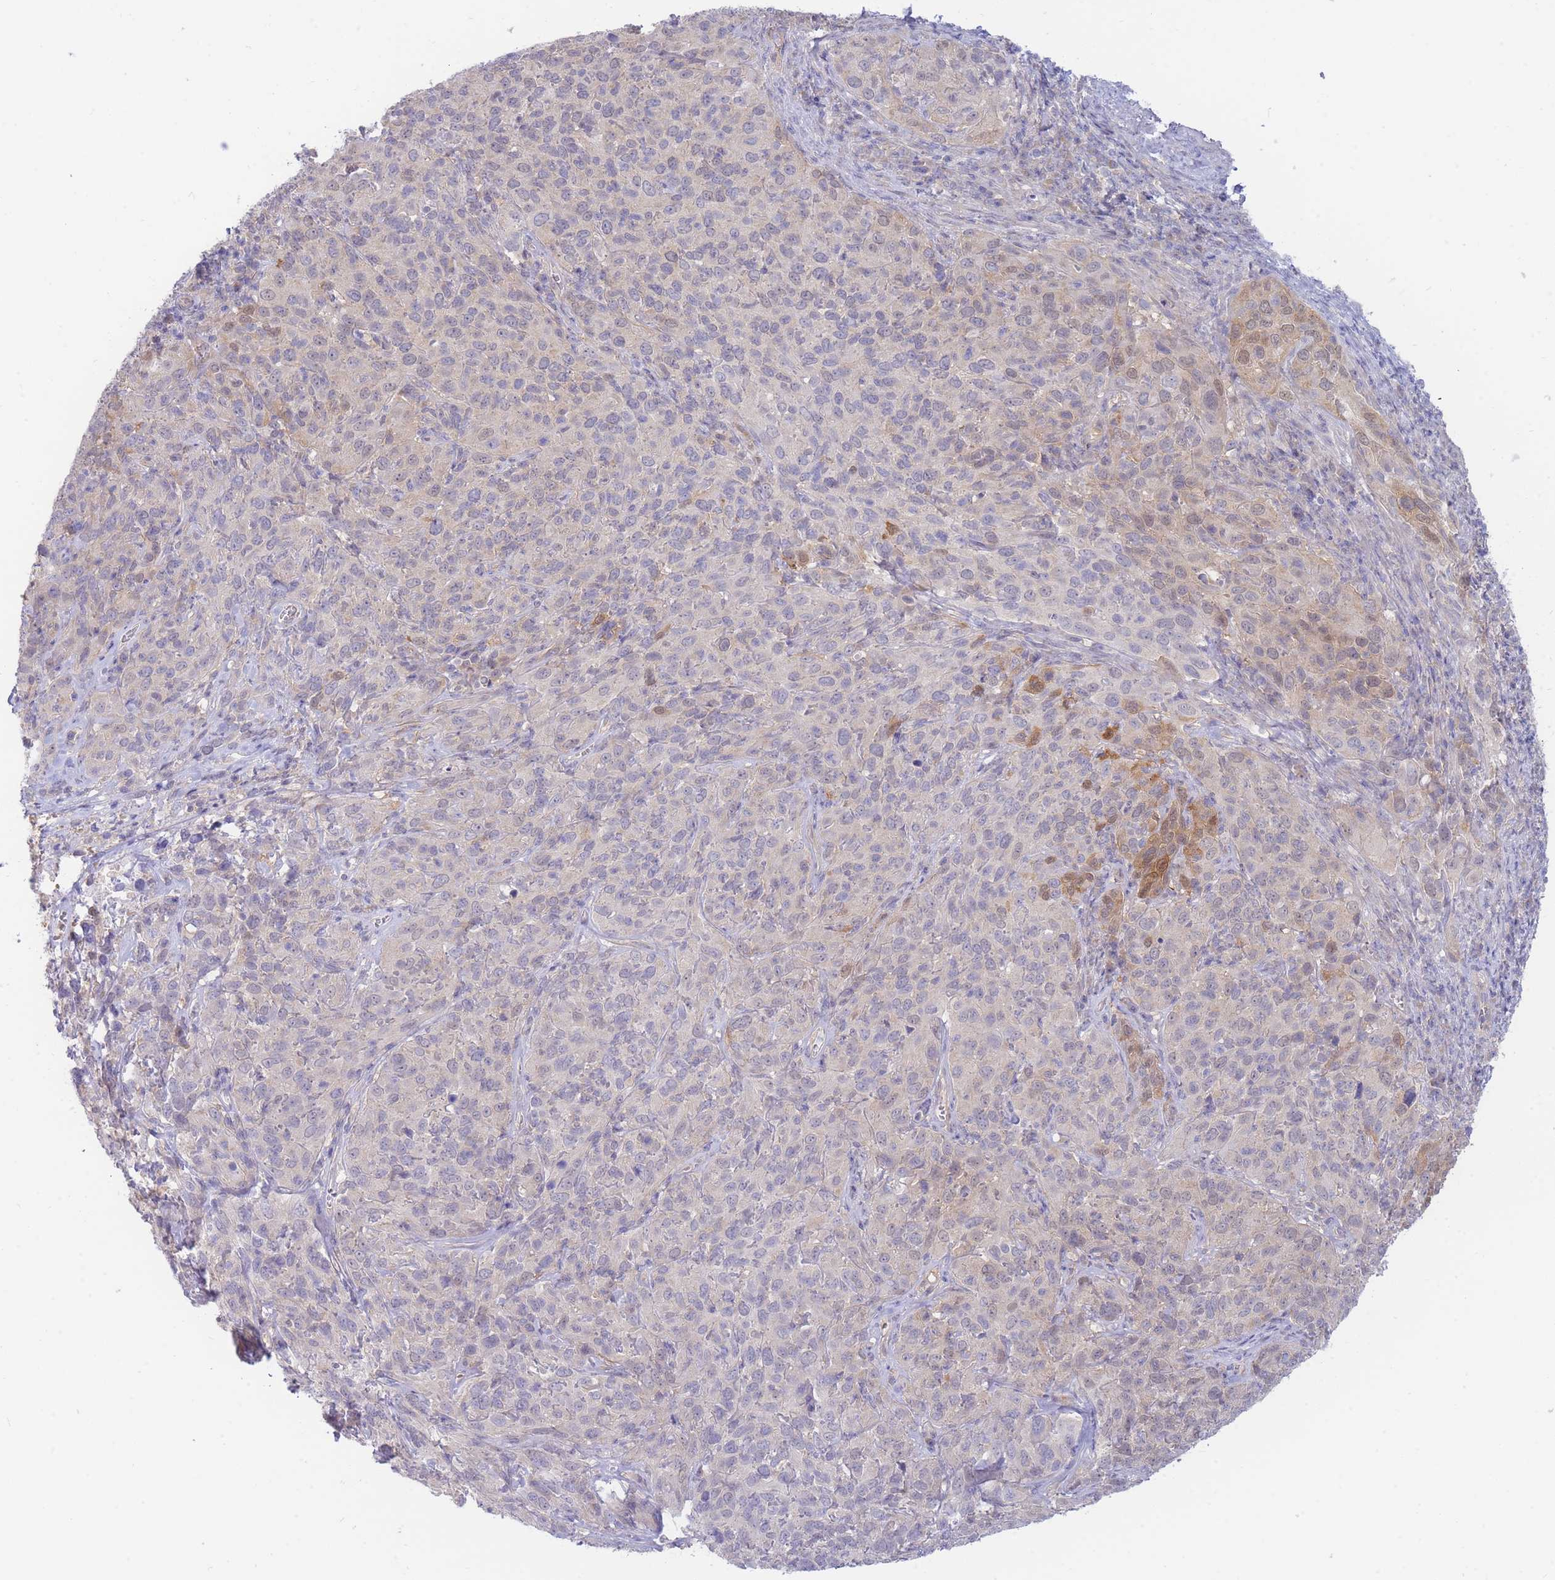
{"staining": {"intensity": "moderate", "quantity": "<25%", "location": "cytoplasmic/membranous"}, "tissue": "cervical cancer", "cell_type": "Tumor cells", "image_type": "cancer", "snomed": [{"axis": "morphology", "description": "Squamous cell carcinoma, NOS"}, {"axis": "topography", "description": "Cervix"}], "caption": "IHC histopathology image of human cervical squamous cell carcinoma stained for a protein (brown), which demonstrates low levels of moderate cytoplasmic/membranous positivity in about <25% of tumor cells.", "gene": "SUGT1", "patient": {"sex": "female", "age": 51}}